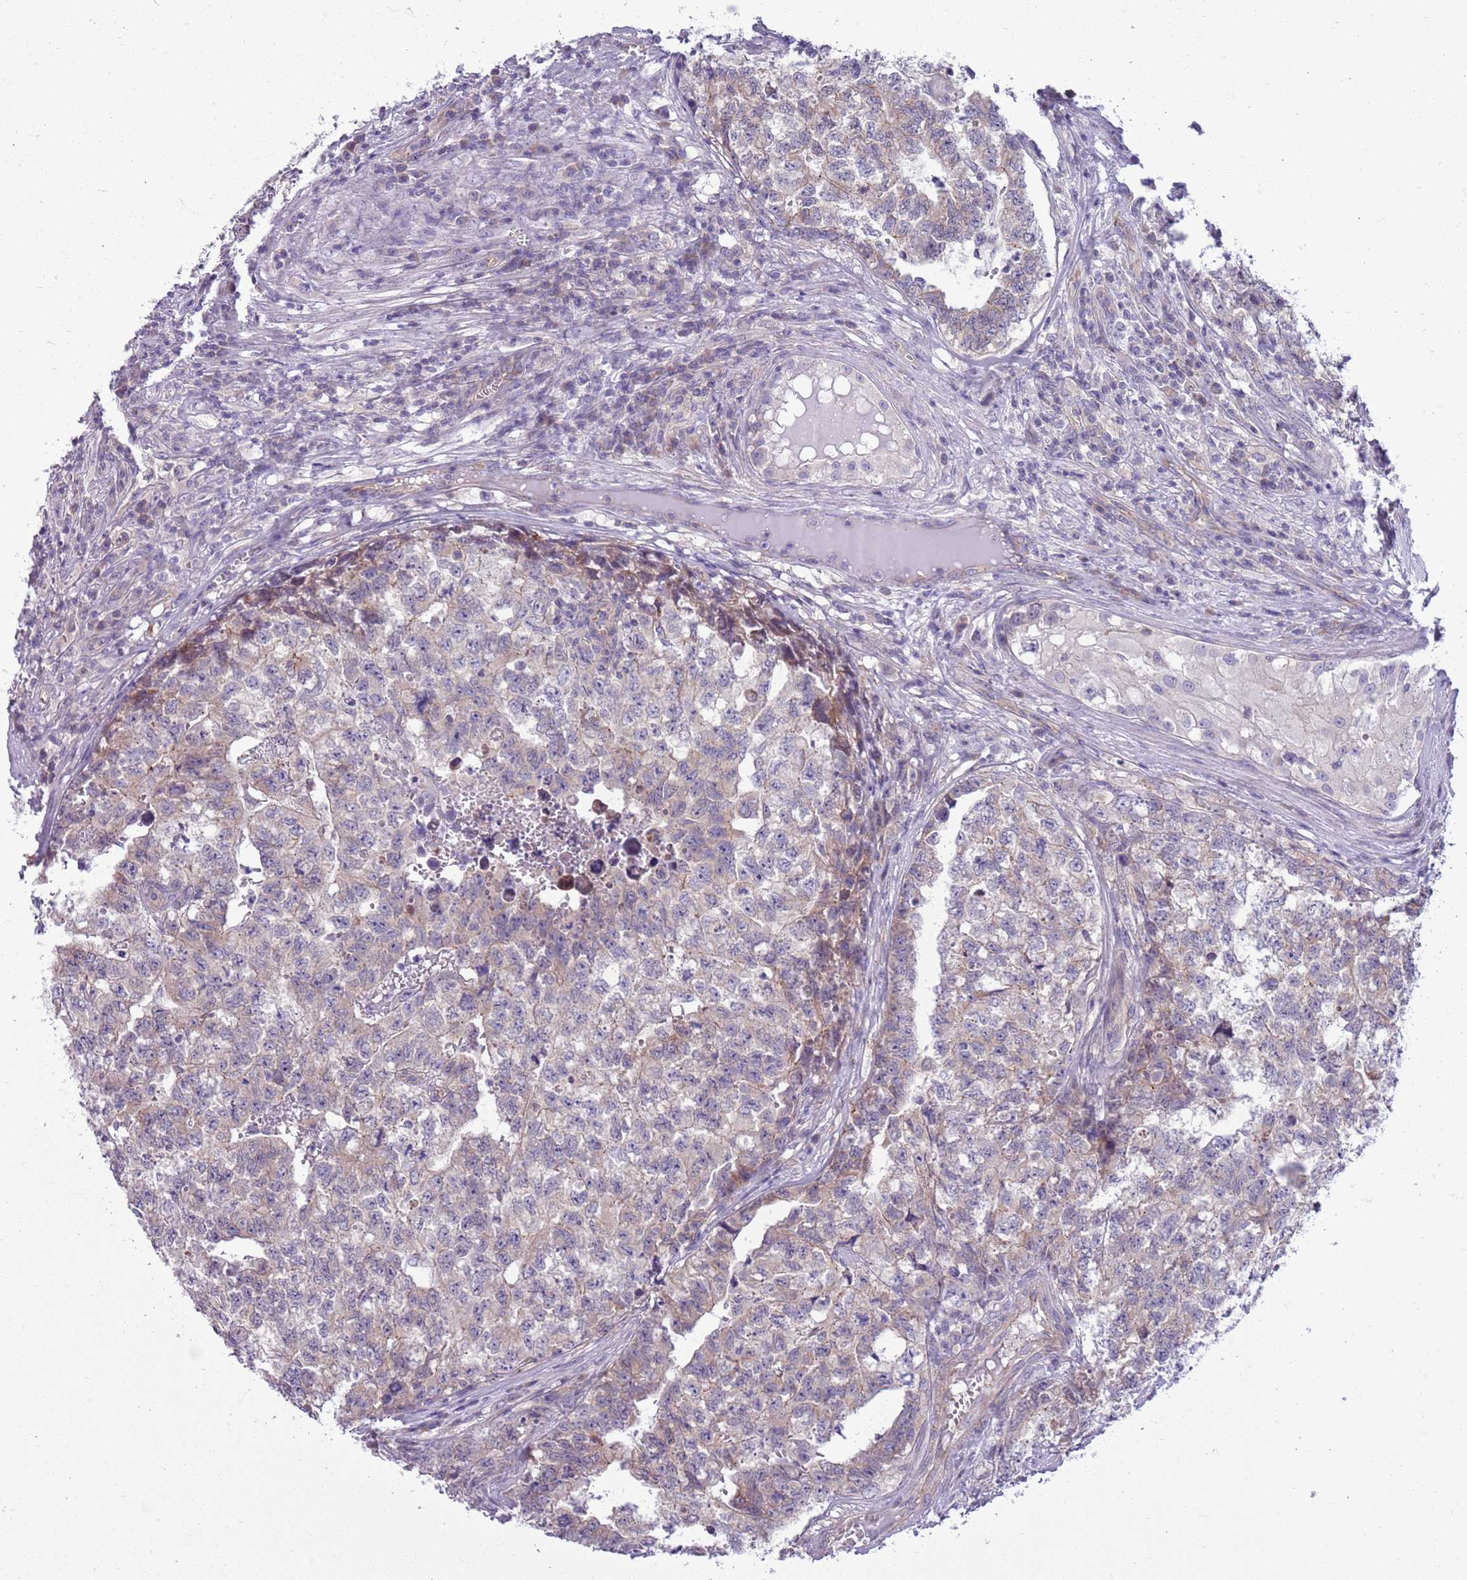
{"staining": {"intensity": "negative", "quantity": "none", "location": "none"}, "tissue": "testis cancer", "cell_type": "Tumor cells", "image_type": "cancer", "snomed": [{"axis": "morphology", "description": "Carcinoma, Embryonal, NOS"}, {"axis": "topography", "description": "Testis"}], "caption": "High power microscopy image of an immunohistochemistry image of testis cancer, revealing no significant staining in tumor cells.", "gene": "PARP8", "patient": {"sex": "male", "age": 31}}